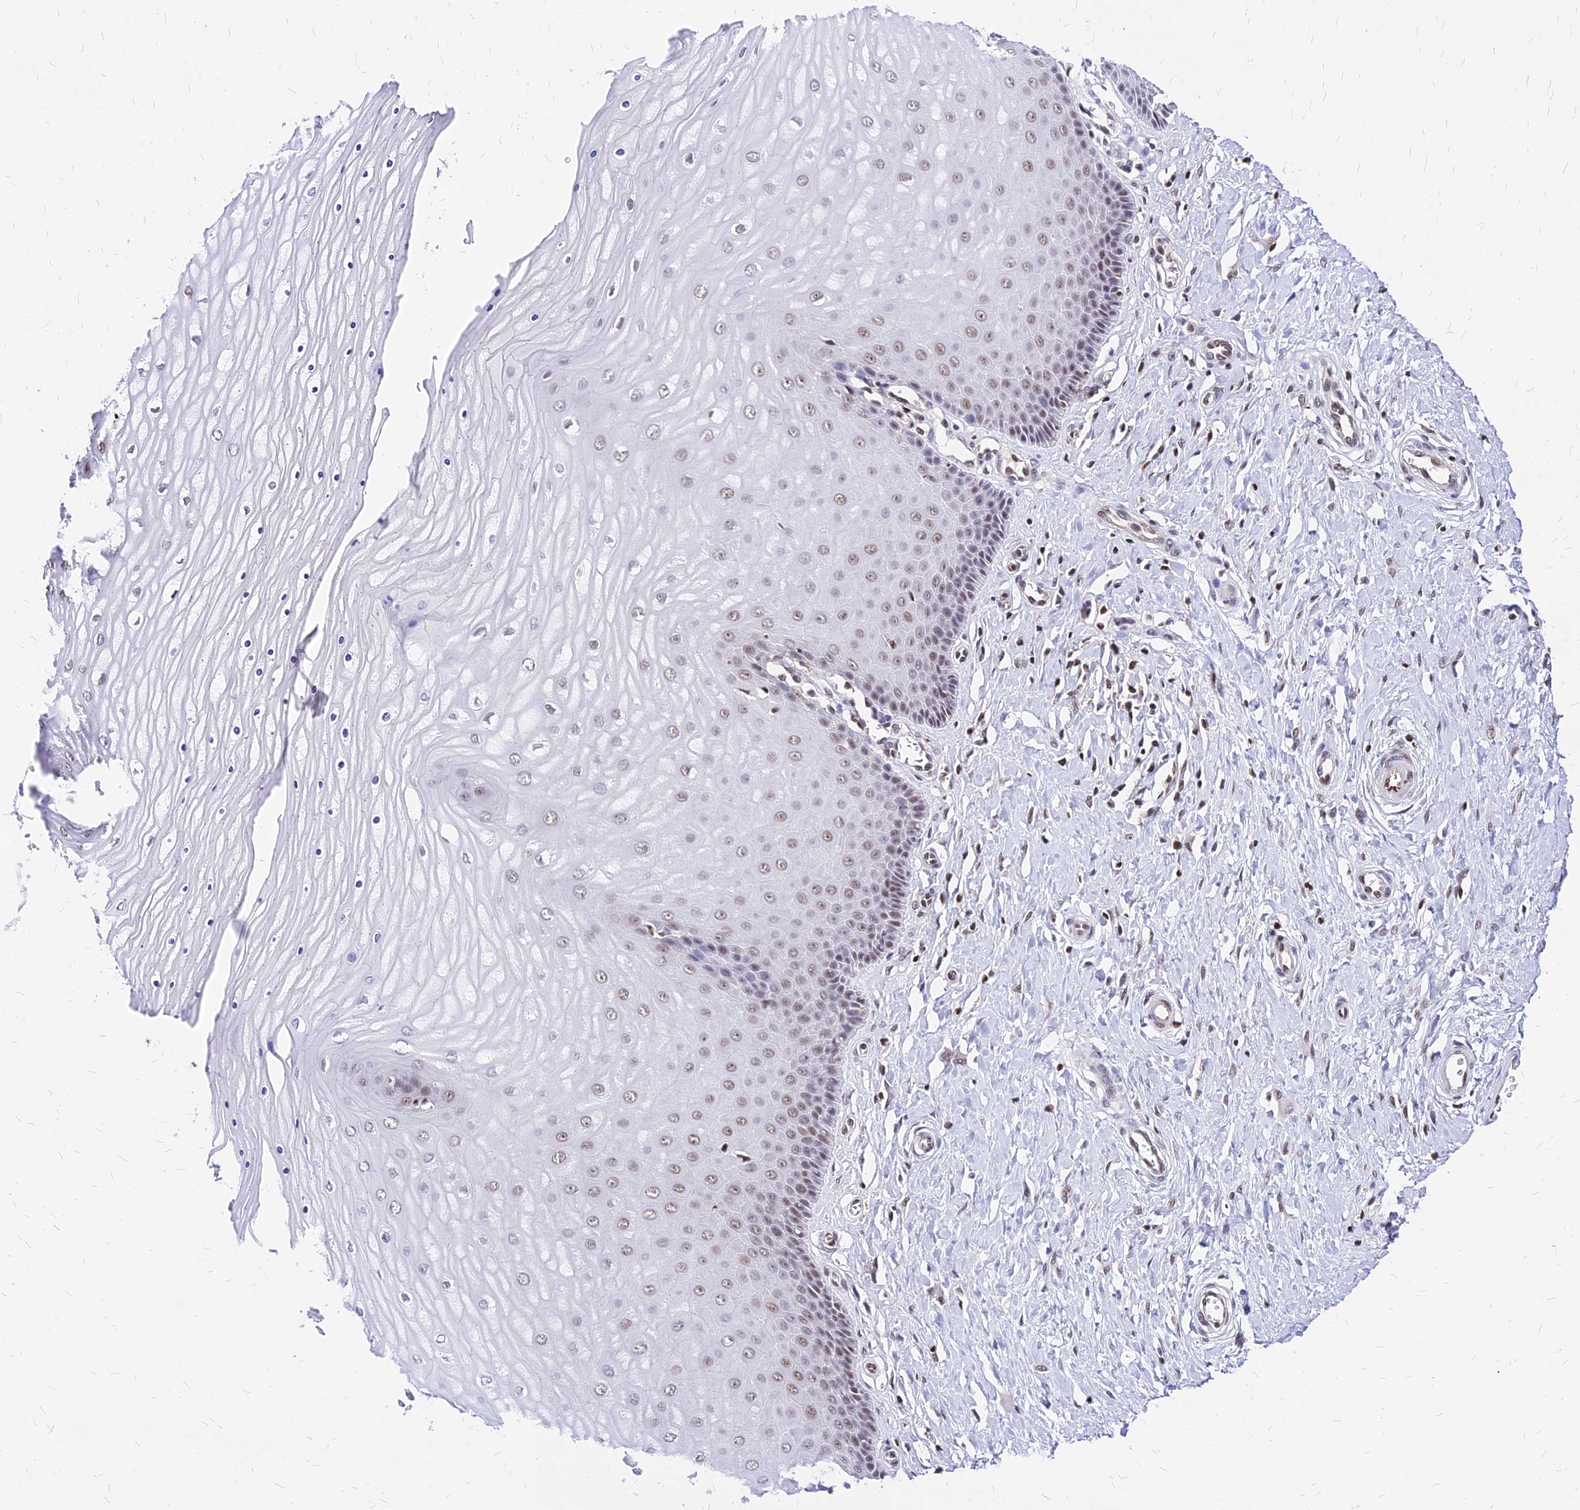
{"staining": {"intensity": "weak", "quantity": "25%-75%", "location": "nuclear"}, "tissue": "cervix", "cell_type": "Squamous epithelial cells", "image_type": "normal", "snomed": [{"axis": "morphology", "description": "Normal tissue, NOS"}, {"axis": "topography", "description": "Cervix"}], "caption": "High-power microscopy captured an immunohistochemistry photomicrograph of unremarkable cervix, revealing weak nuclear expression in about 25%-75% of squamous epithelial cells. The protein is stained brown, and the nuclei are stained in blue (DAB (3,3'-diaminobenzidine) IHC with brightfield microscopy, high magnification).", "gene": "PAXX", "patient": {"sex": "female", "age": 55}}